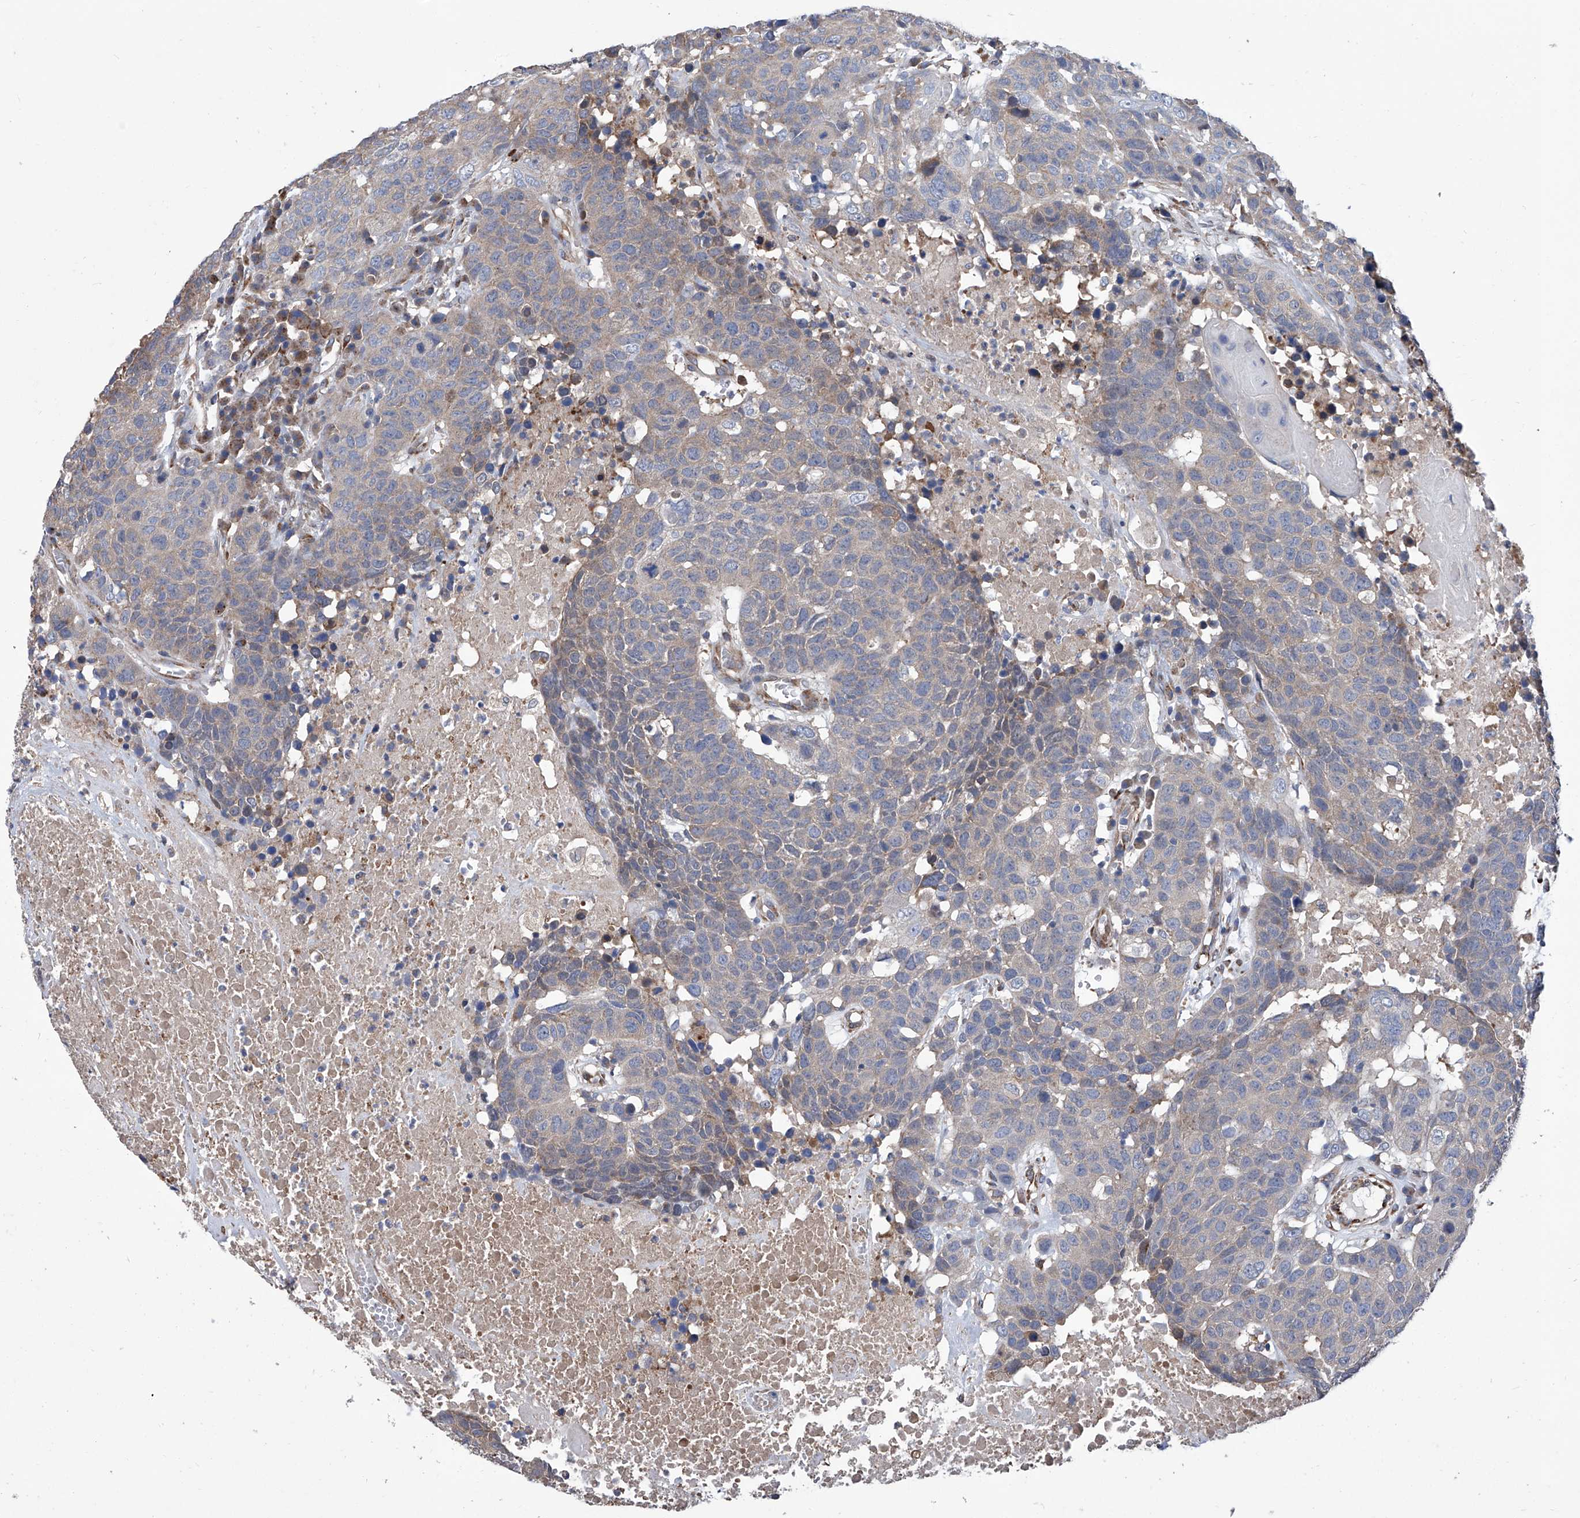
{"staining": {"intensity": "negative", "quantity": "none", "location": "none"}, "tissue": "head and neck cancer", "cell_type": "Tumor cells", "image_type": "cancer", "snomed": [{"axis": "morphology", "description": "Squamous cell carcinoma, NOS"}, {"axis": "topography", "description": "Head-Neck"}], "caption": "DAB (3,3'-diaminobenzidine) immunohistochemical staining of human head and neck squamous cell carcinoma demonstrates no significant staining in tumor cells.", "gene": "SMS", "patient": {"sex": "male", "age": 66}}